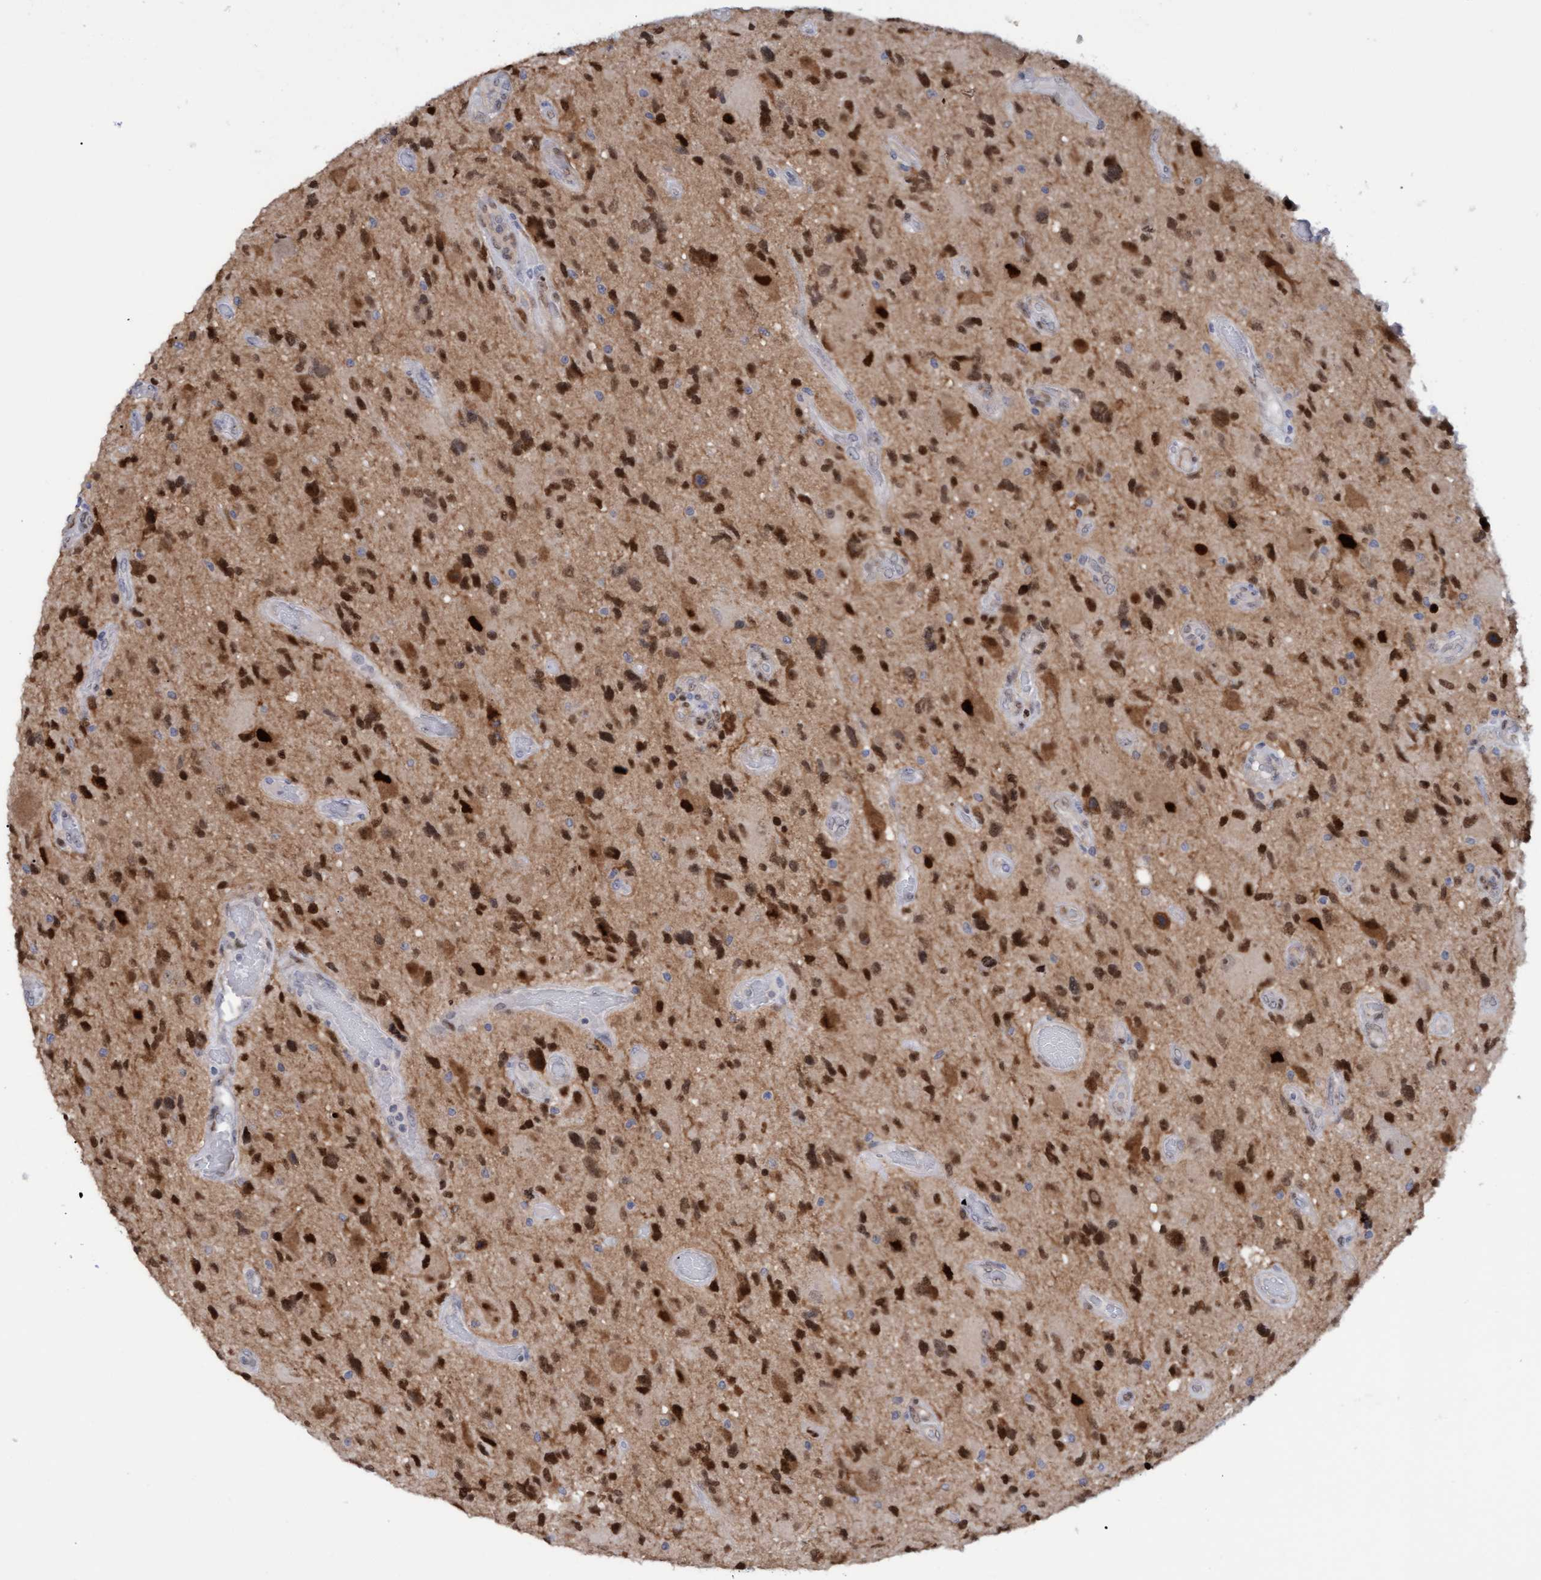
{"staining": {"intensity": "strong", "quantity": ">75%", "location": "nuclear"}, "tissue": "glioma", "cell_type": "Tumor cells", "image_type": "cancer", "snomed": [{"axis": "morphology", "description": "Glioma, malignant, High grade"}, {"axis": "topography", "description": "Brain"}], "caption": "Approximately >75% of tumor cells in malignant glioma (high-grade) display strong nuclear protein expression as visualized by brown immunohistochemical staining.", "gene": "PINX1", "patient": {"sex": "male", "age": 33}}